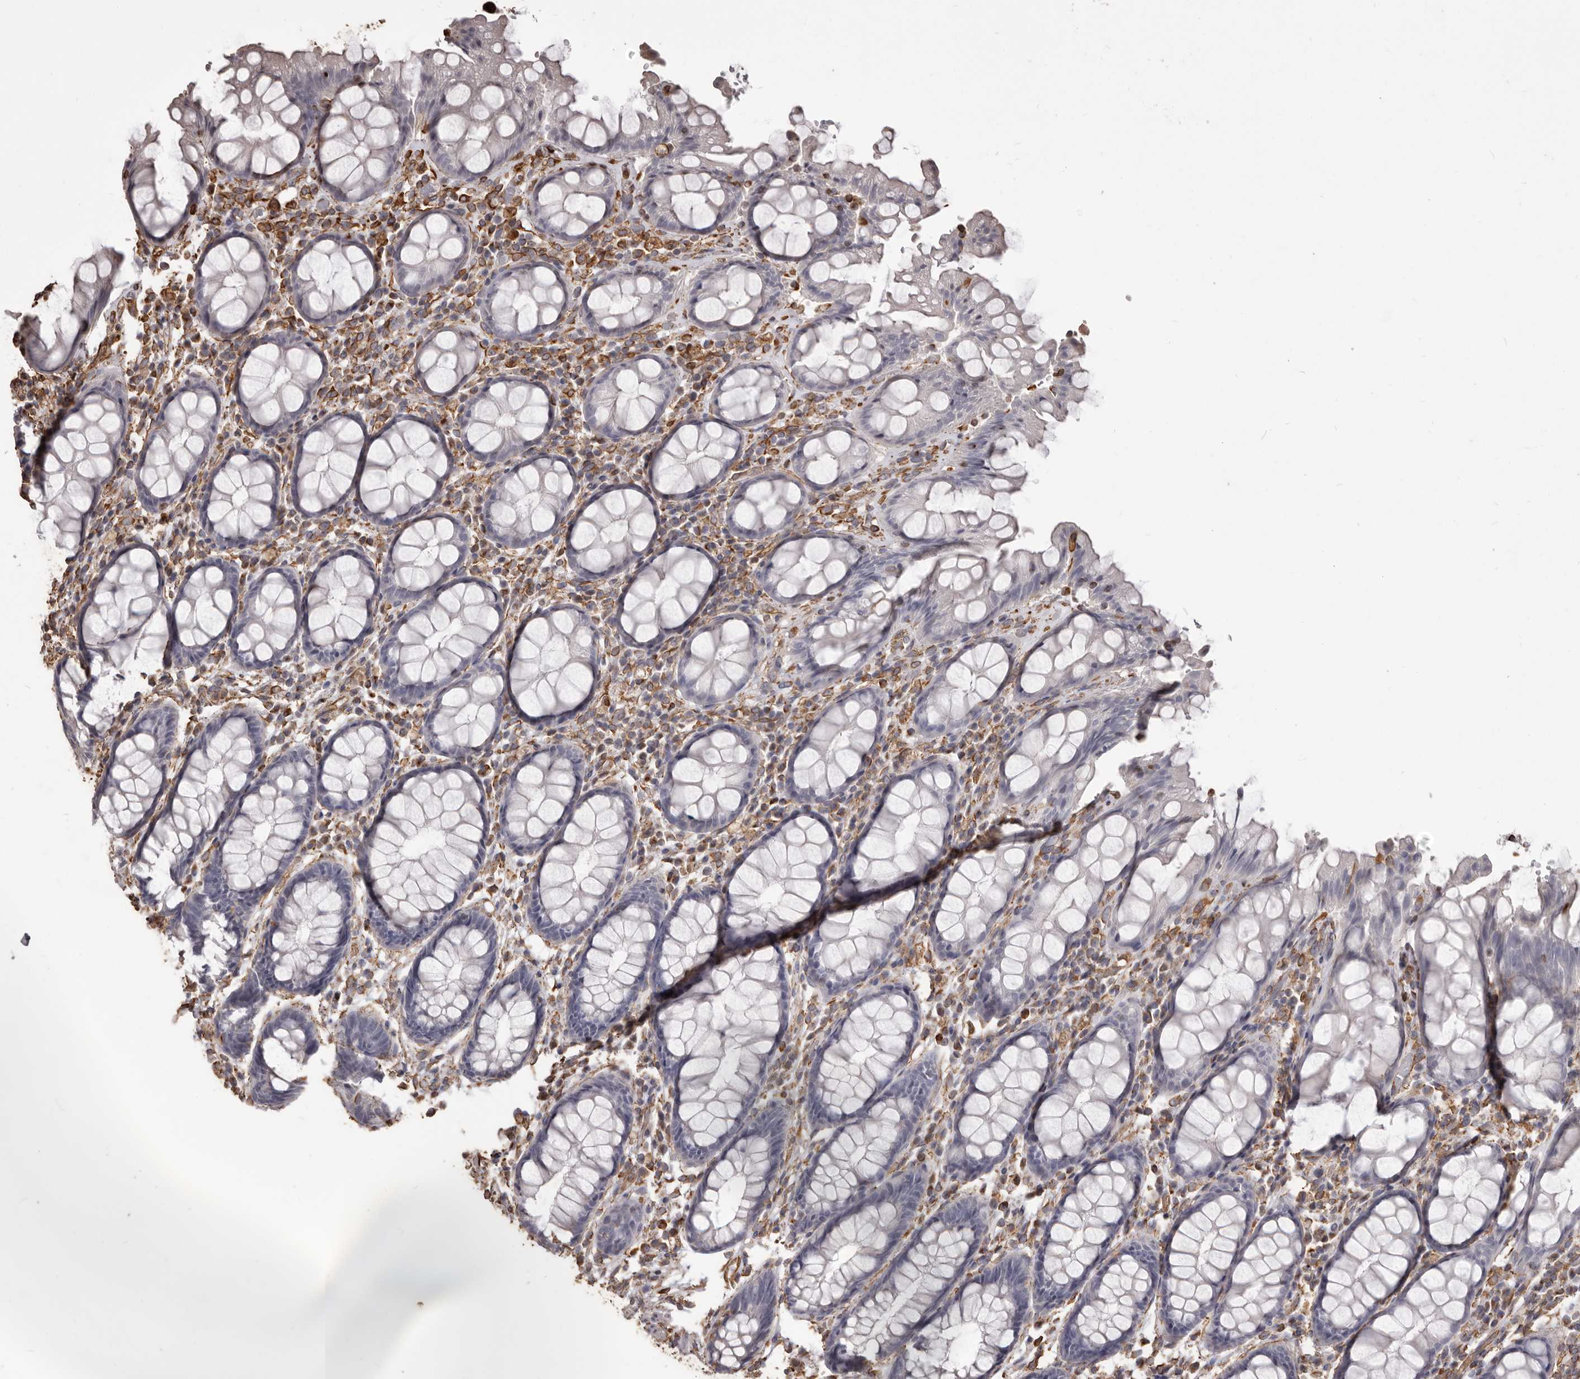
{"staining": {"intensity": "negative", "quantity": "none", "location": "none"}, "tissue": "rectum", "cell_type": "Glandular cells", "image_type": "normal", "snomed": [{"axis": "morphology", "description": "Normal tissue, NOS"}, {"axis": "topography", "description": "Rectum"}], "caption": "Immunohistochemical staining of unremarkable rectum exhibits no significant expression in glandular cells. The staining is performed using DAB (3,3'-diaminobenzidine) brown chromogen with nuclei counter-stained in using hematoxylin.", "gene": "MTURN", "patient": {"sex": "male", "age": 64}}